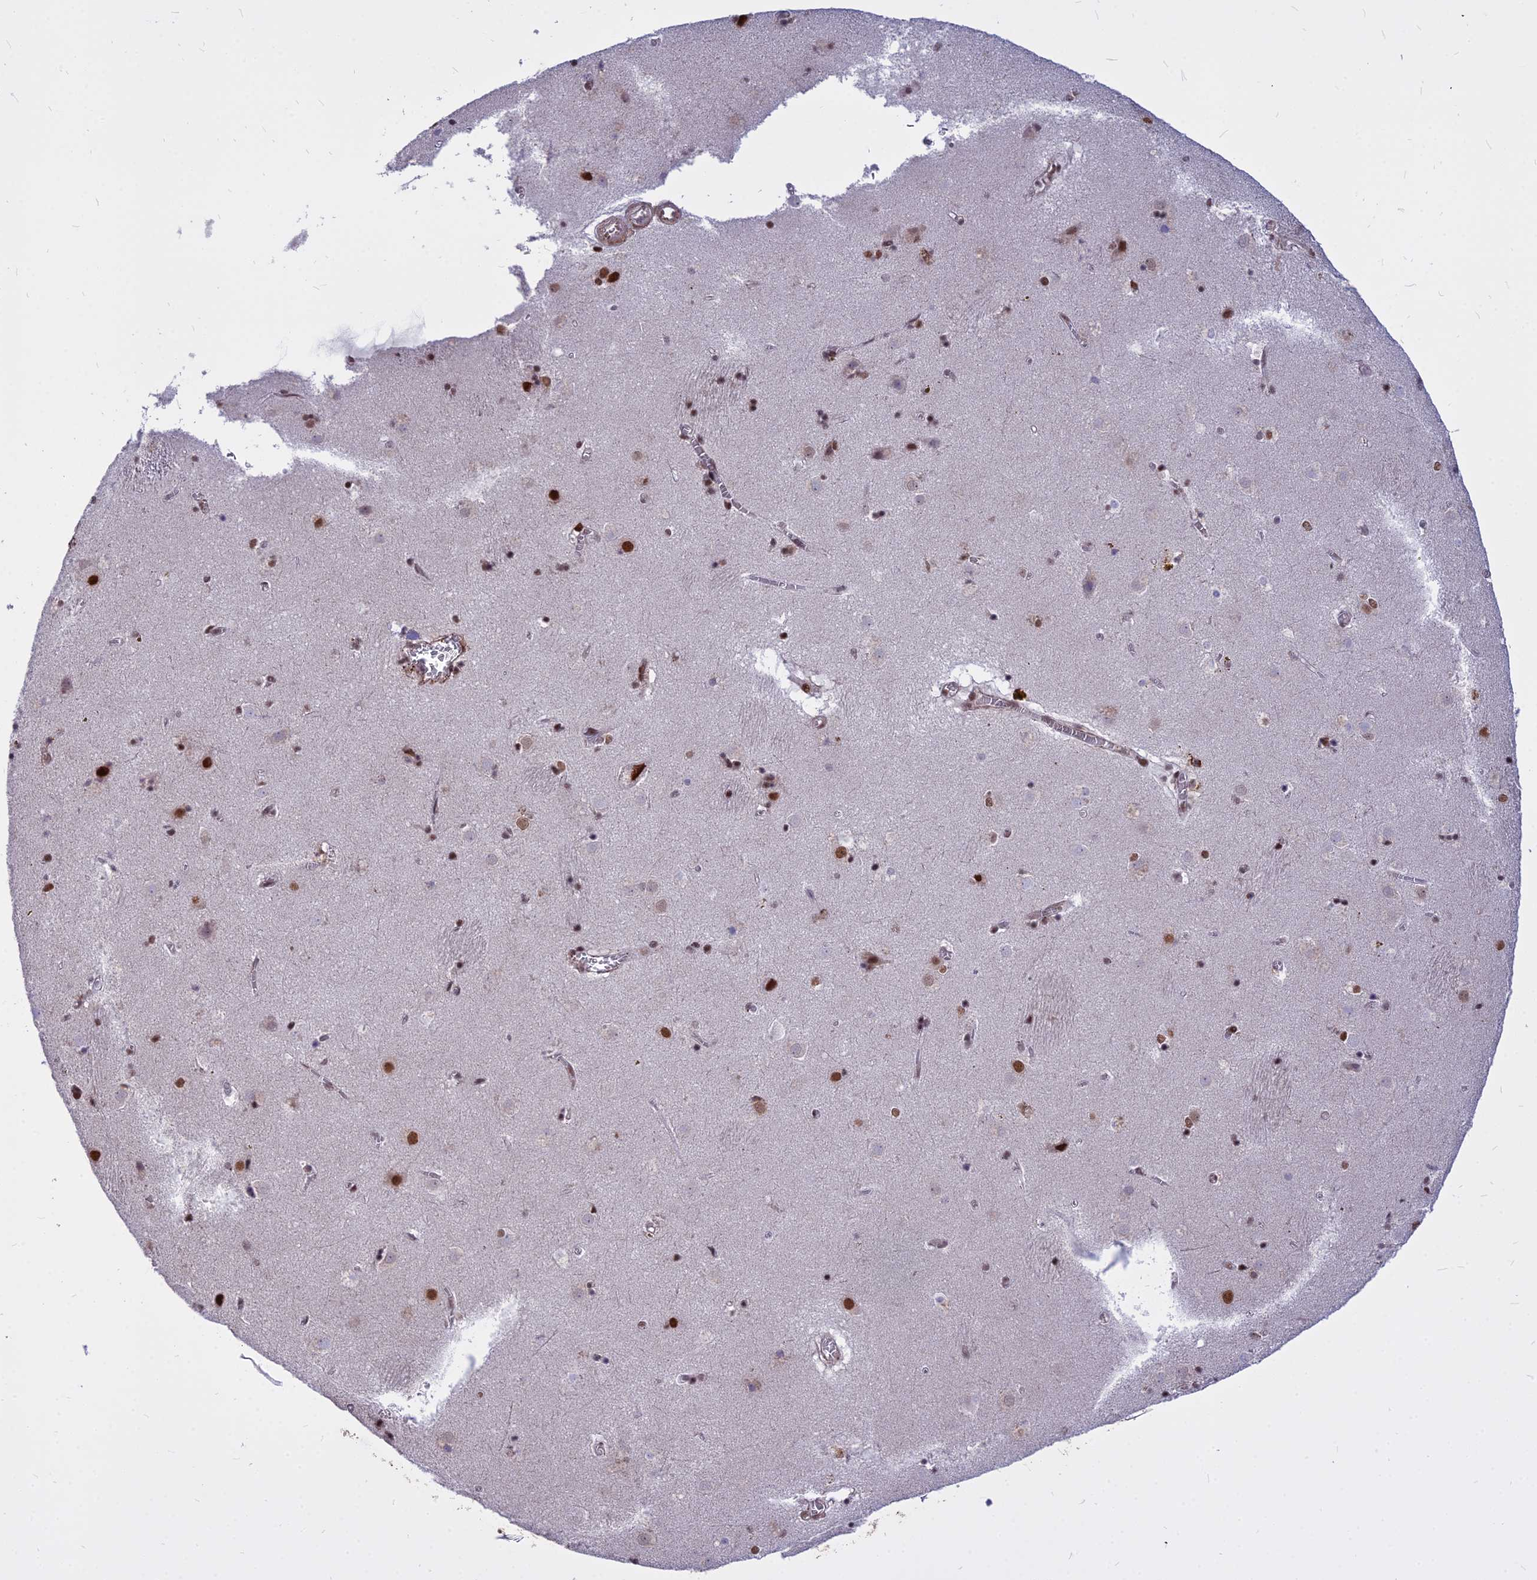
{"staining": {"intensity": "moderate", "quantity": "<25%", "location": "nuclear"}, "tissue": "caudate", "cell_type": "Glial cells", "image_type": "normal", "snomed": [{"axis": "morphology", "description": "Normal tissue, NOS"}, {"axis": "topography", "description": "Lateral ventricle wall"}], "caption": "This histopathology image shows normal caudate stained with IHC to label a protein in brown. The nuclear of glial cells show moderate positivity for the protein. Nuclei are counter-stained blue.", "gene": "ALG10B", "patient": {"sex": "male", "age": 70}}